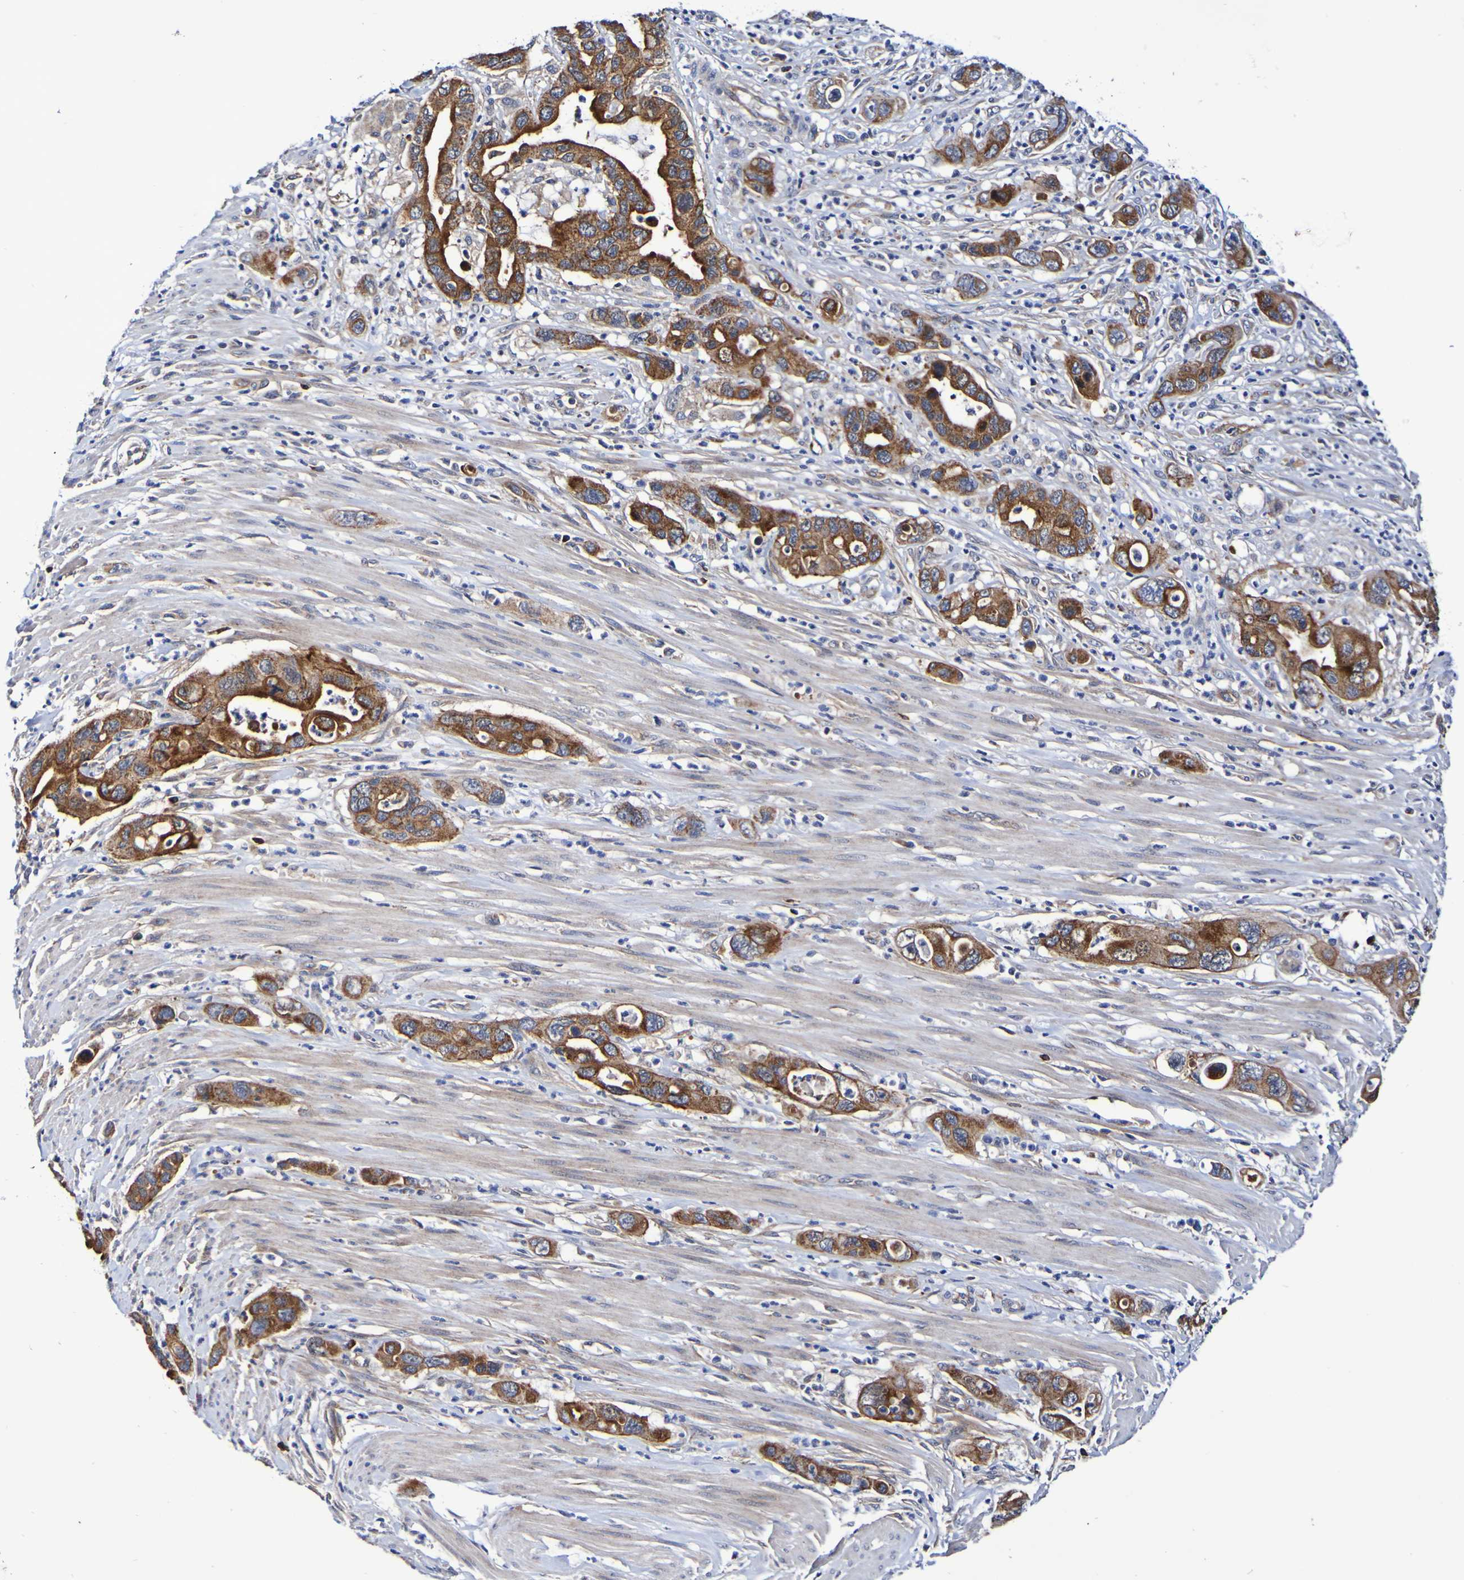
{"staining": {"intensity": "strong", "quantity": ">75%", "location": "cytoplasmic/membranous"}, "tissue": "pancreatic cancer", "cell_type": "Tumor cells", "image_type": "cancer", "snomed": [{"axis": "morphology", "description": "Adenocarcinoma, NOS"}, {"axis": "topography", "description": "Pancreas"}], "caption": "Pancreatic cancer stained with DAB (3,3'-diaminobenzidine) immunohistochemistry demonstrates high levels of strong cytoplasmic/membranous positivity in approximately >75% of tumor cells.", "gene": "GJB1", "patient": {"sex": "female", "age": 71}}